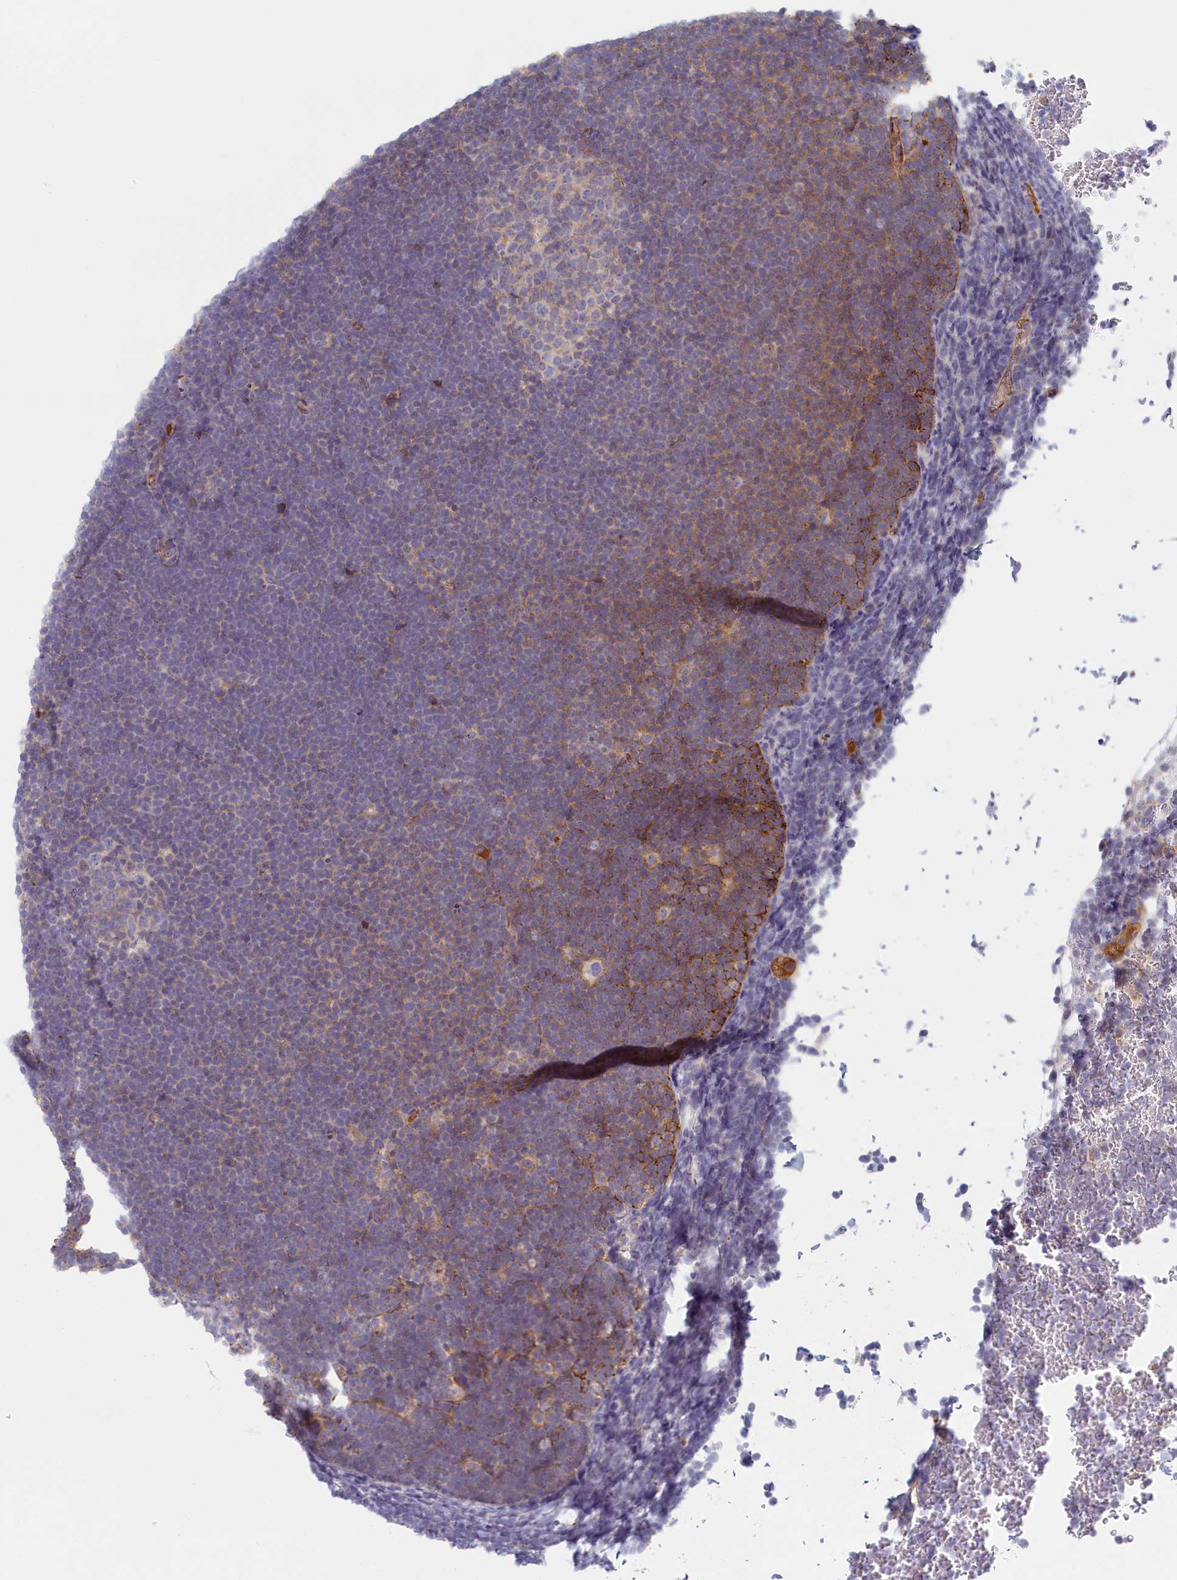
{"staining": {"intensity": "negative", "quantity": "none", "location": "none"}, "tissue": "lymphoma", "cell_type": "Tumor cells", "image_type": "cancer", "snomed": [{"axis": "morphology", "description": "Malignant lymphoma, non-Hodgkin's type, High grade"}, {"axis": "topography", "description": "Lymph node"}], "caption": "IHC of lymphoma displays no positivity in tumor cells.", "gene": "STX16", "patient": {"sex": "male", "age": 13}}